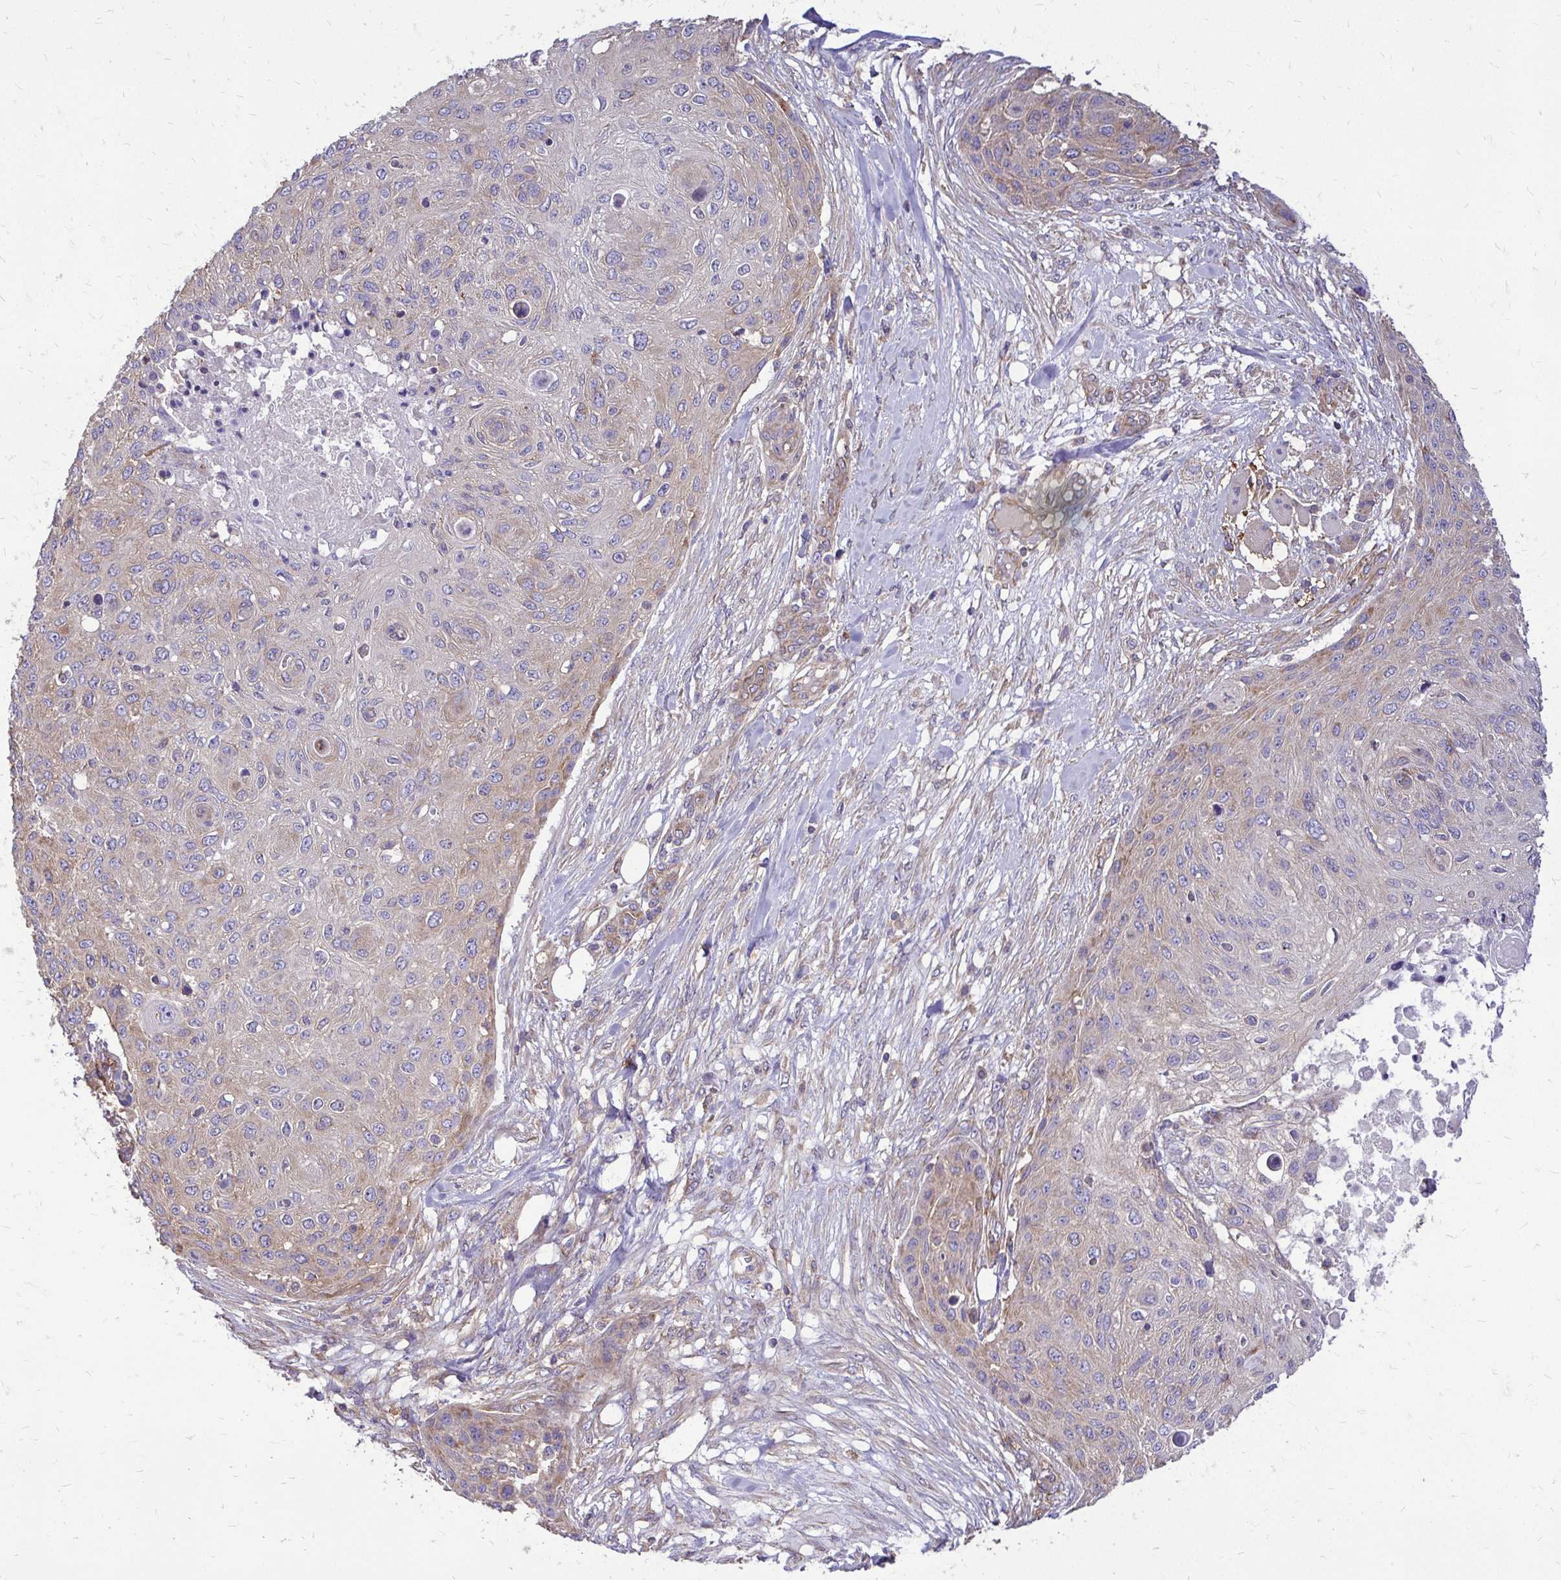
{"staining": {"intensity": "weak", "quantity": "<25%", "location": "cytoplasmic/membranous"}, "tissue": "skin cancer", "cell_type": "Tumor cells", "image_type": "cancer", "snomed": [{"axis": "morphology", "description": "Squamous cell carcinoma, NOS"}, {"axis": "topography", "description": "Skin"}], "caption": "A high-resolution photomicrograph shows immunohistochemistry (IHC) staining of skin squamous cell carcinoma, which demonstrates no significant staining in tumor cells. (Stains: DAB (3,3'-diaminobenzidine) immunohistochemistry with hematoxylin counter stain, Microscopy: brightfield microscopy at high magnification).", "gene": "FMR1", "patient": {"sex": "female", "age": 87}}